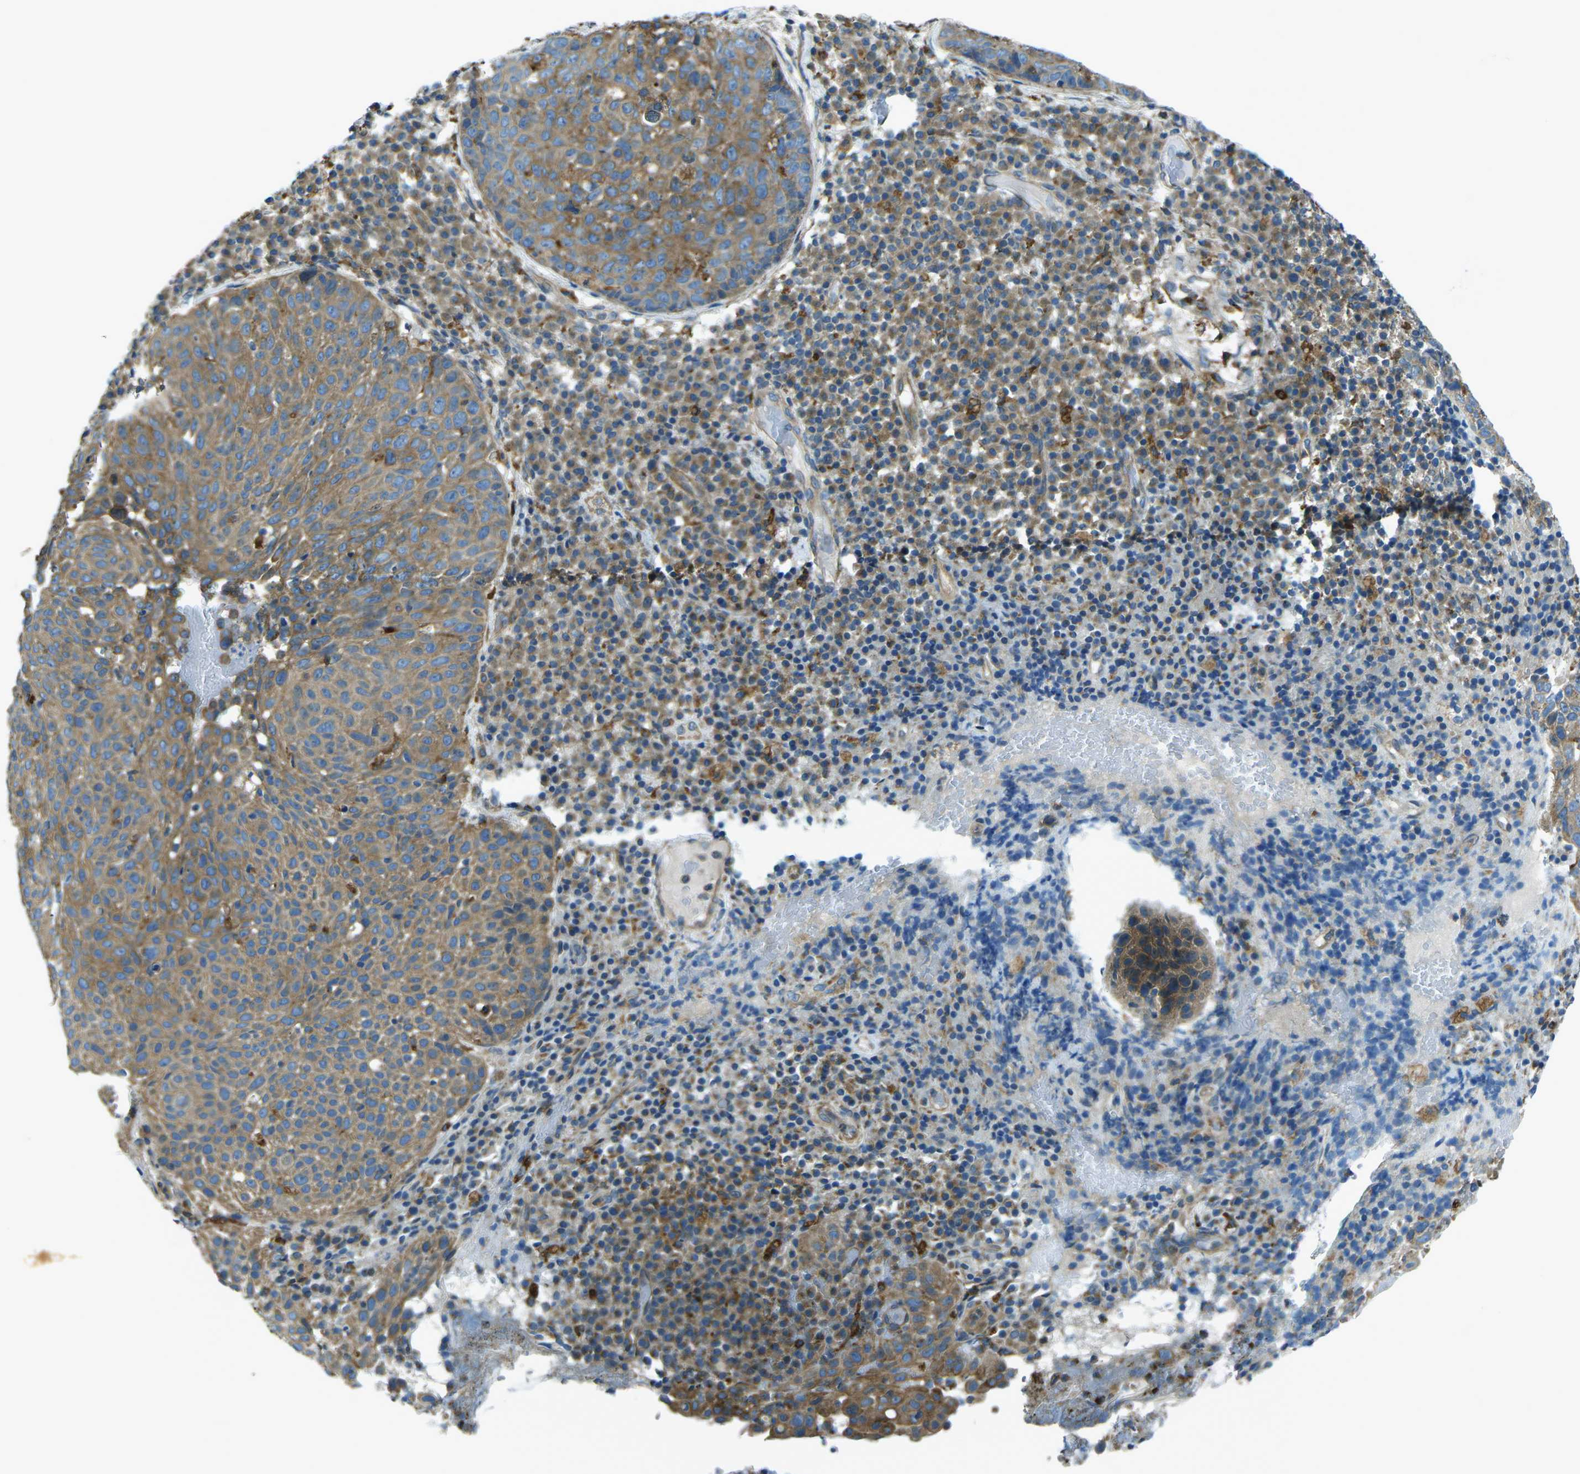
{"staining": {"intensity": "moderate", "quantity": ">75%", "location": "cytoplasmic/membranous"}, "tissue": "skin cancer", "cell_type": "Tumor cells", "image_type": "cancer", "snomed": [{"axis": "morphology", "description": "Squamous cell carcinoma in situ, NOS"}, {"axis": "morphology", "description": "Squamous cell carcinoma, NOS"}, {"axis": "topography", "description": "Skin"}], "caption": "Moderate cytoplasmic/membranous staining is identified in approximately >75% of tumor cells in squamous cell carcinoma in situ (skin).", "gene": "CDK17", "patient": {"sex": "male", "age": 93}}